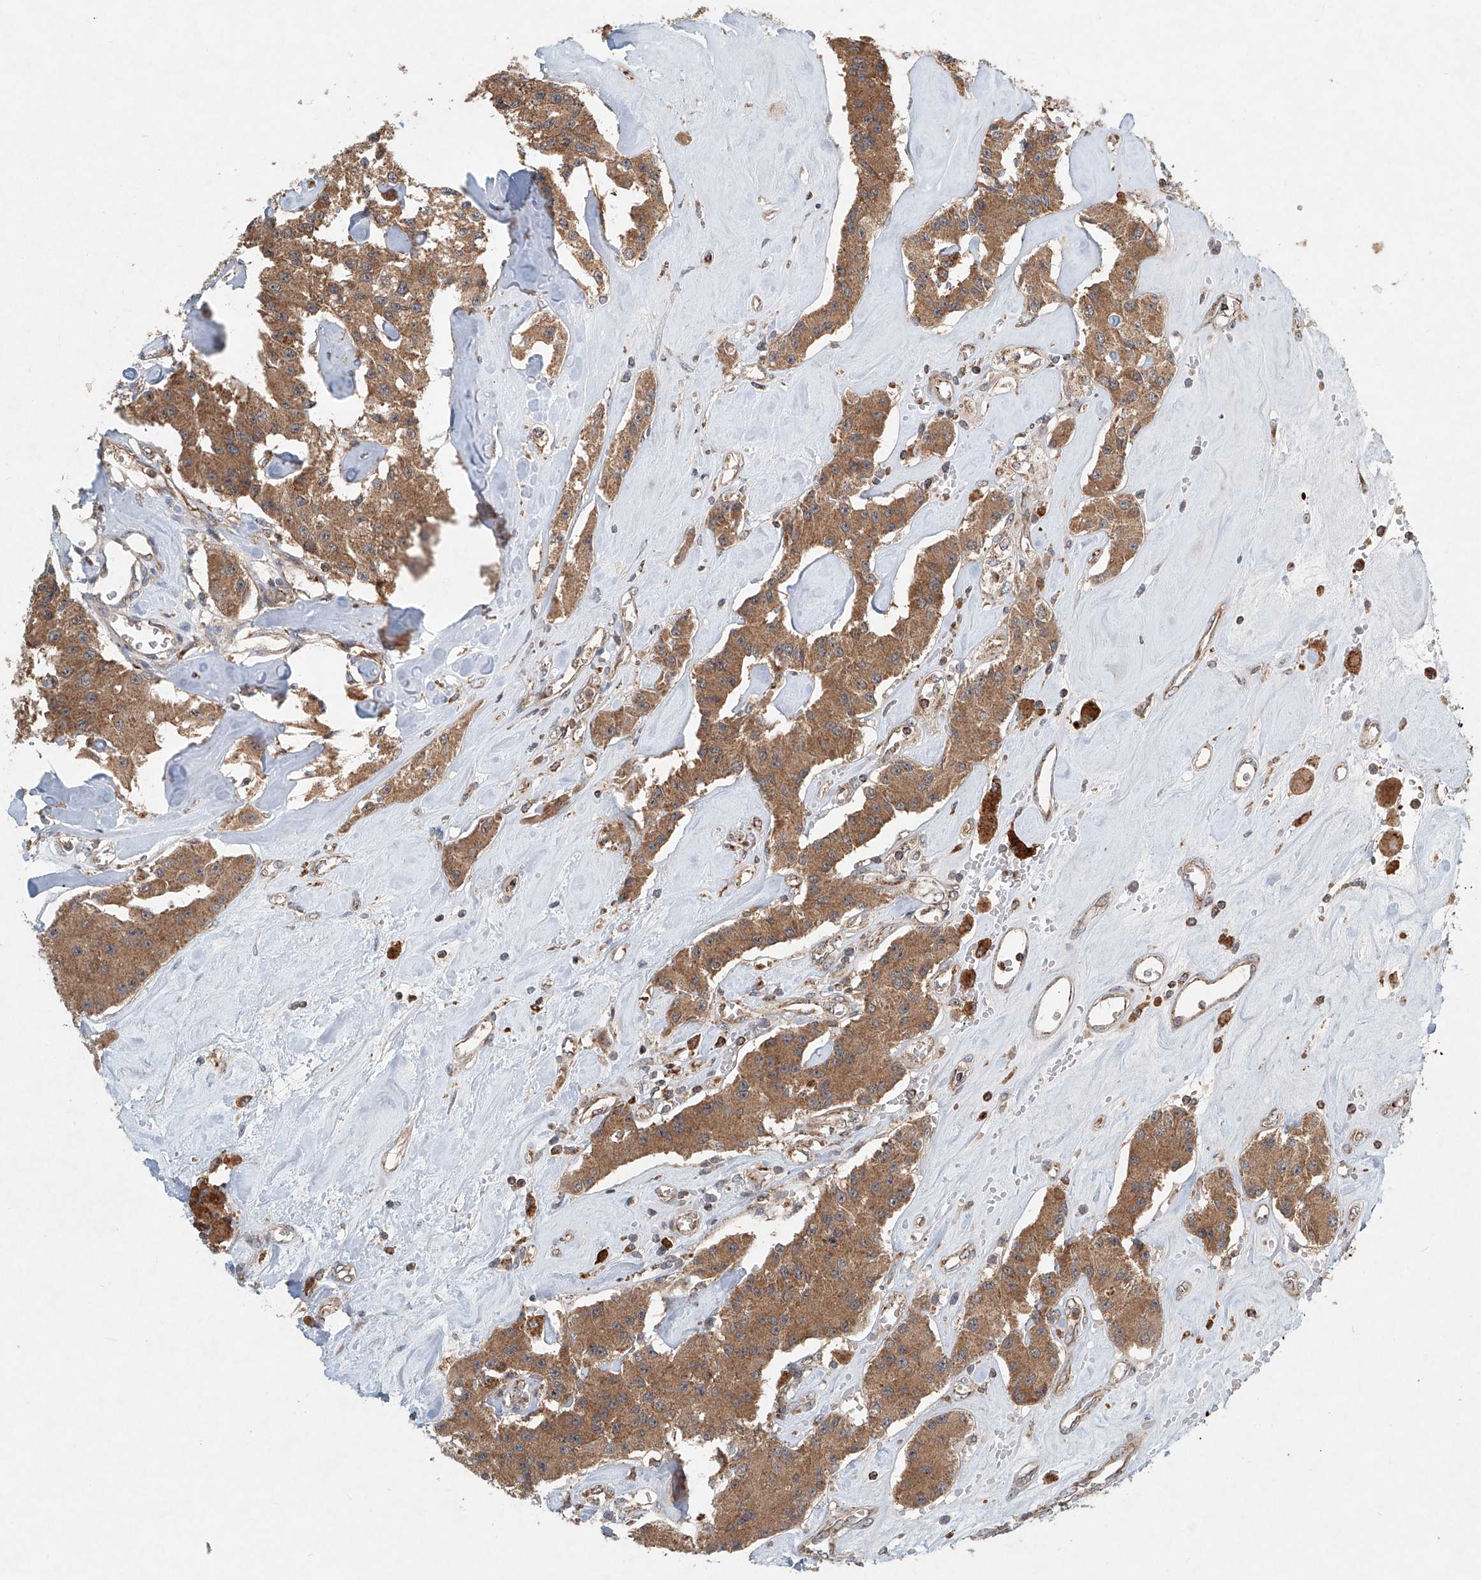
{"staining": {"intensity": "moderate", "quantity": ">75%", "location": "cytoplasmic/membranous"}, "tissue": "carcinoid", "cell_type": "Tumor cells", "image_type": "cancer", "snomed": [{"axis": "morphology", "description": "Carcinoid, malignant, NOS"}, {"axis": "topography", "description": "Pancreas"}], "caption": "There is medium levels of moderate cytoplasmic/membranous expression in tumor cells of malignant carcinoid, as demonstrated by immunohistochemical staining (brown color).", "gene": "DCAF11", "patient": {"sex": "male", "age": 41}}